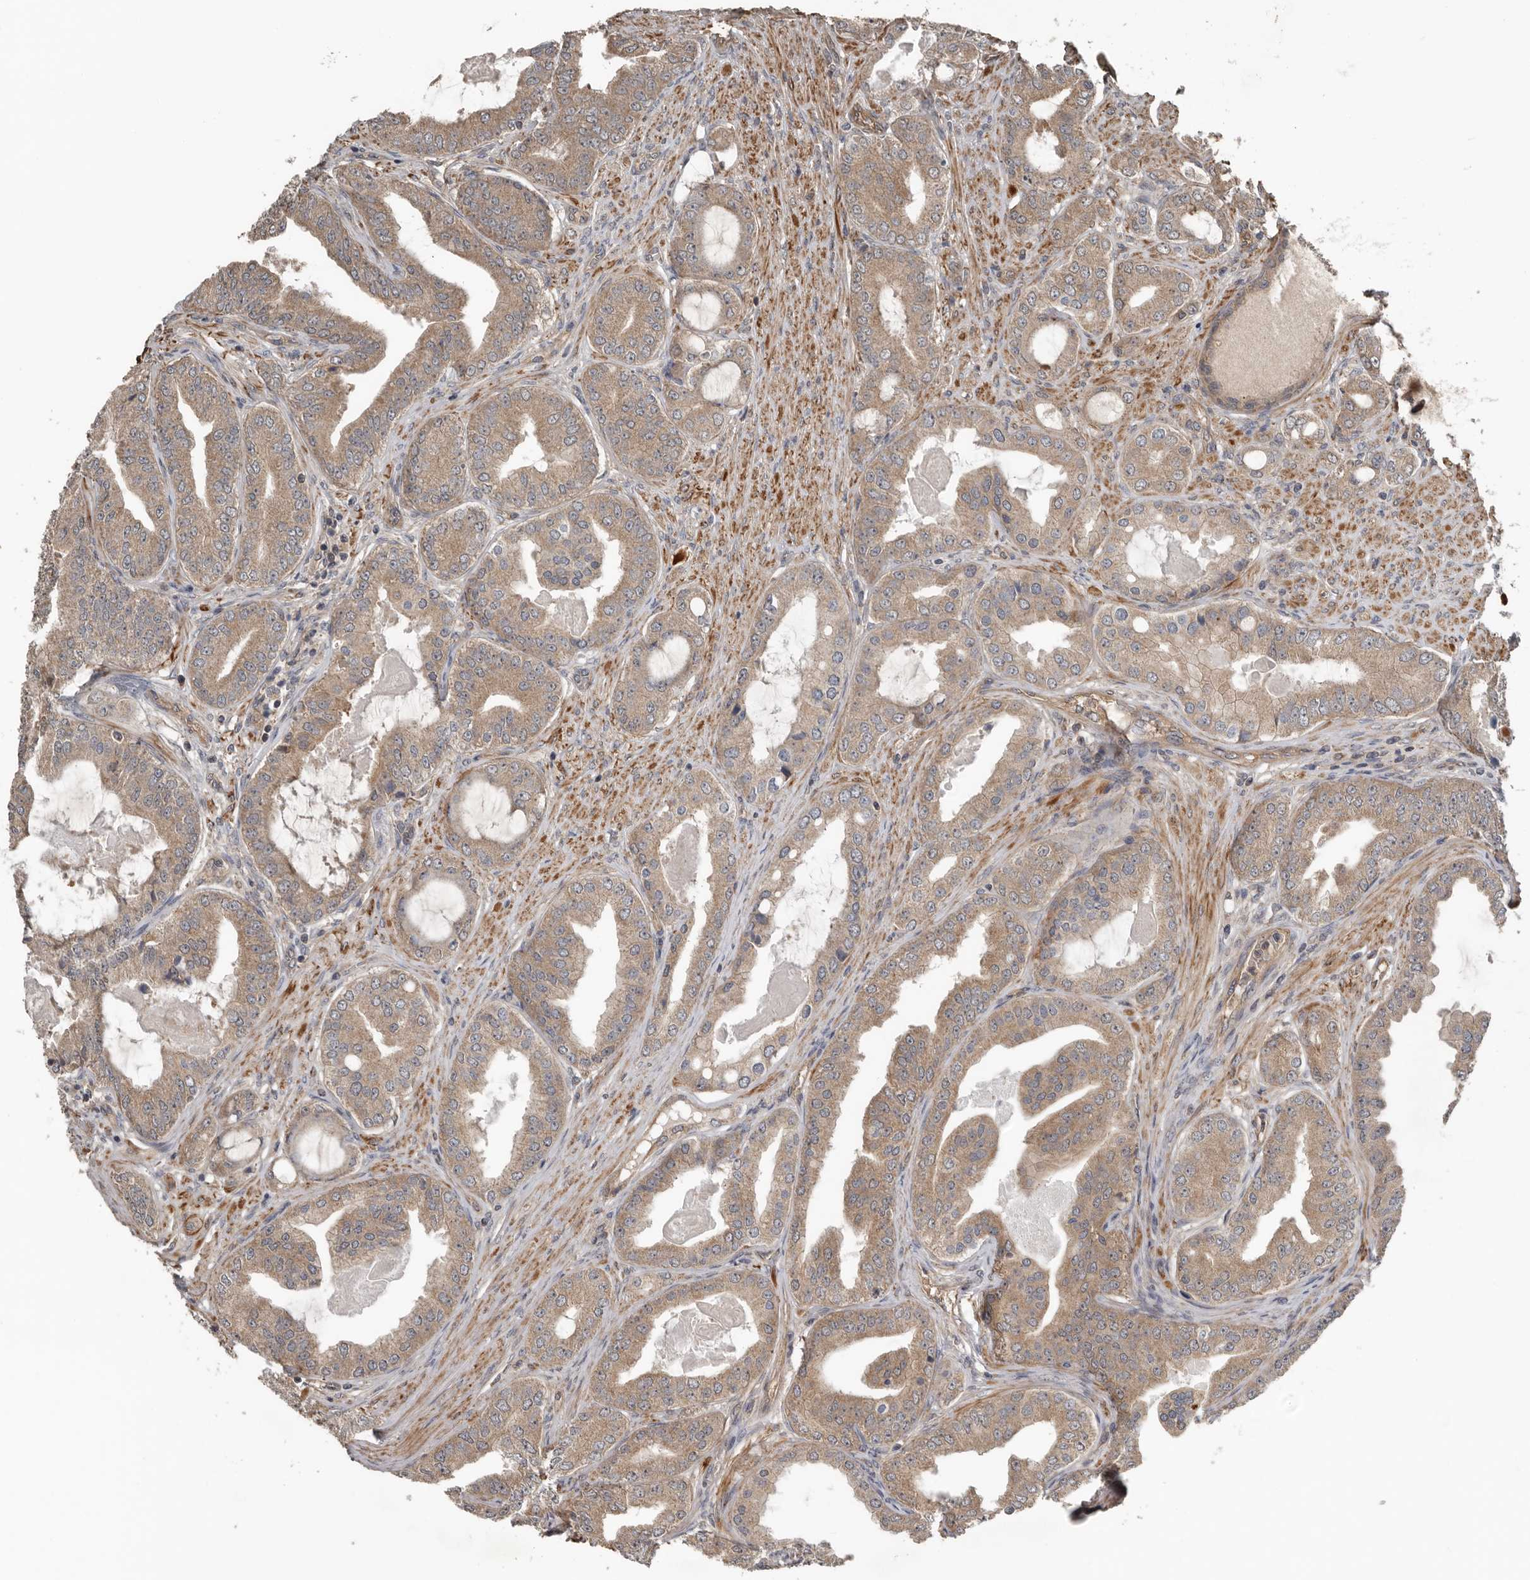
{"staining": {"intensity": "weak", "quantity": ">75%", "location": "cytoplasmic/membranous"}, "tissue": "prostate cancer", "cell_type": "Tumor cells", "image_type": "cancer", "snomed": [{"axis": "morphology", "description": "Adenocarcinoma, High grade"}, {"axis": "topography", "description": "Prostate"}], "caption": "Human prostate high-grade adenocarcinoma stained with a protein marker displays weak staining in tumor cells.", "gene": "DNAJB4", "patient": {"sex": "male", "age": 60}}